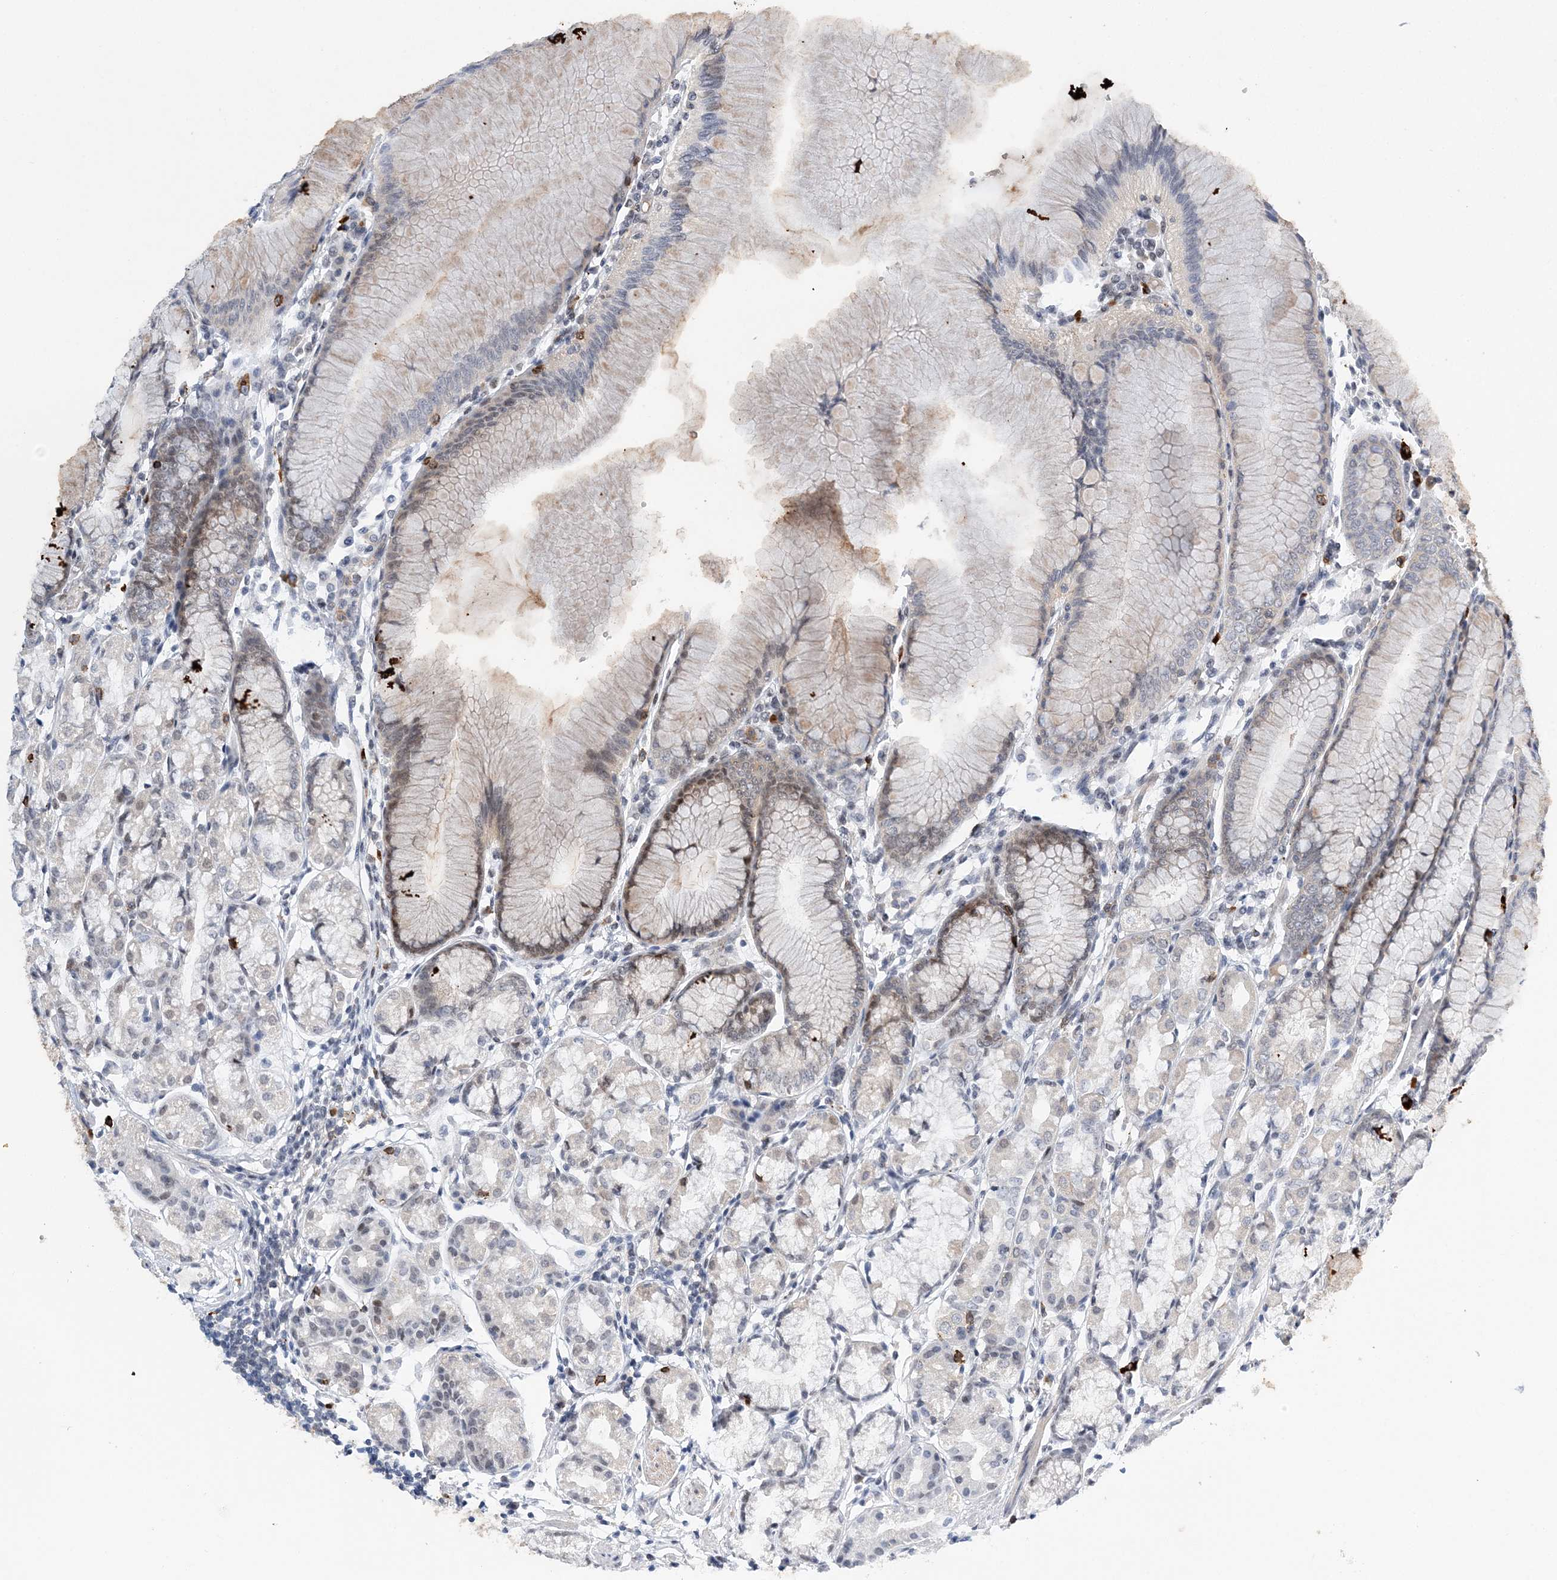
{"staining": {"intensity": "moderate", "quantity": "<25%", "location": "nuclear"}, "tissue": "stomach", "cell_type": "Glandular cells", "image_type": "normal", "snomed": [{"axis": "morphology", "description": "Normal tissue, NOS"}, {"axis": "topography", "description": "Stomach"}], "caption": "About <25% of glandular cells in benign human stomach demonstrate moderate nuclear protein positivity as visualized by brown immunohistochemical staining.", "gene": "PRMT9", "patient": {"sex": "female", "age": 57}}